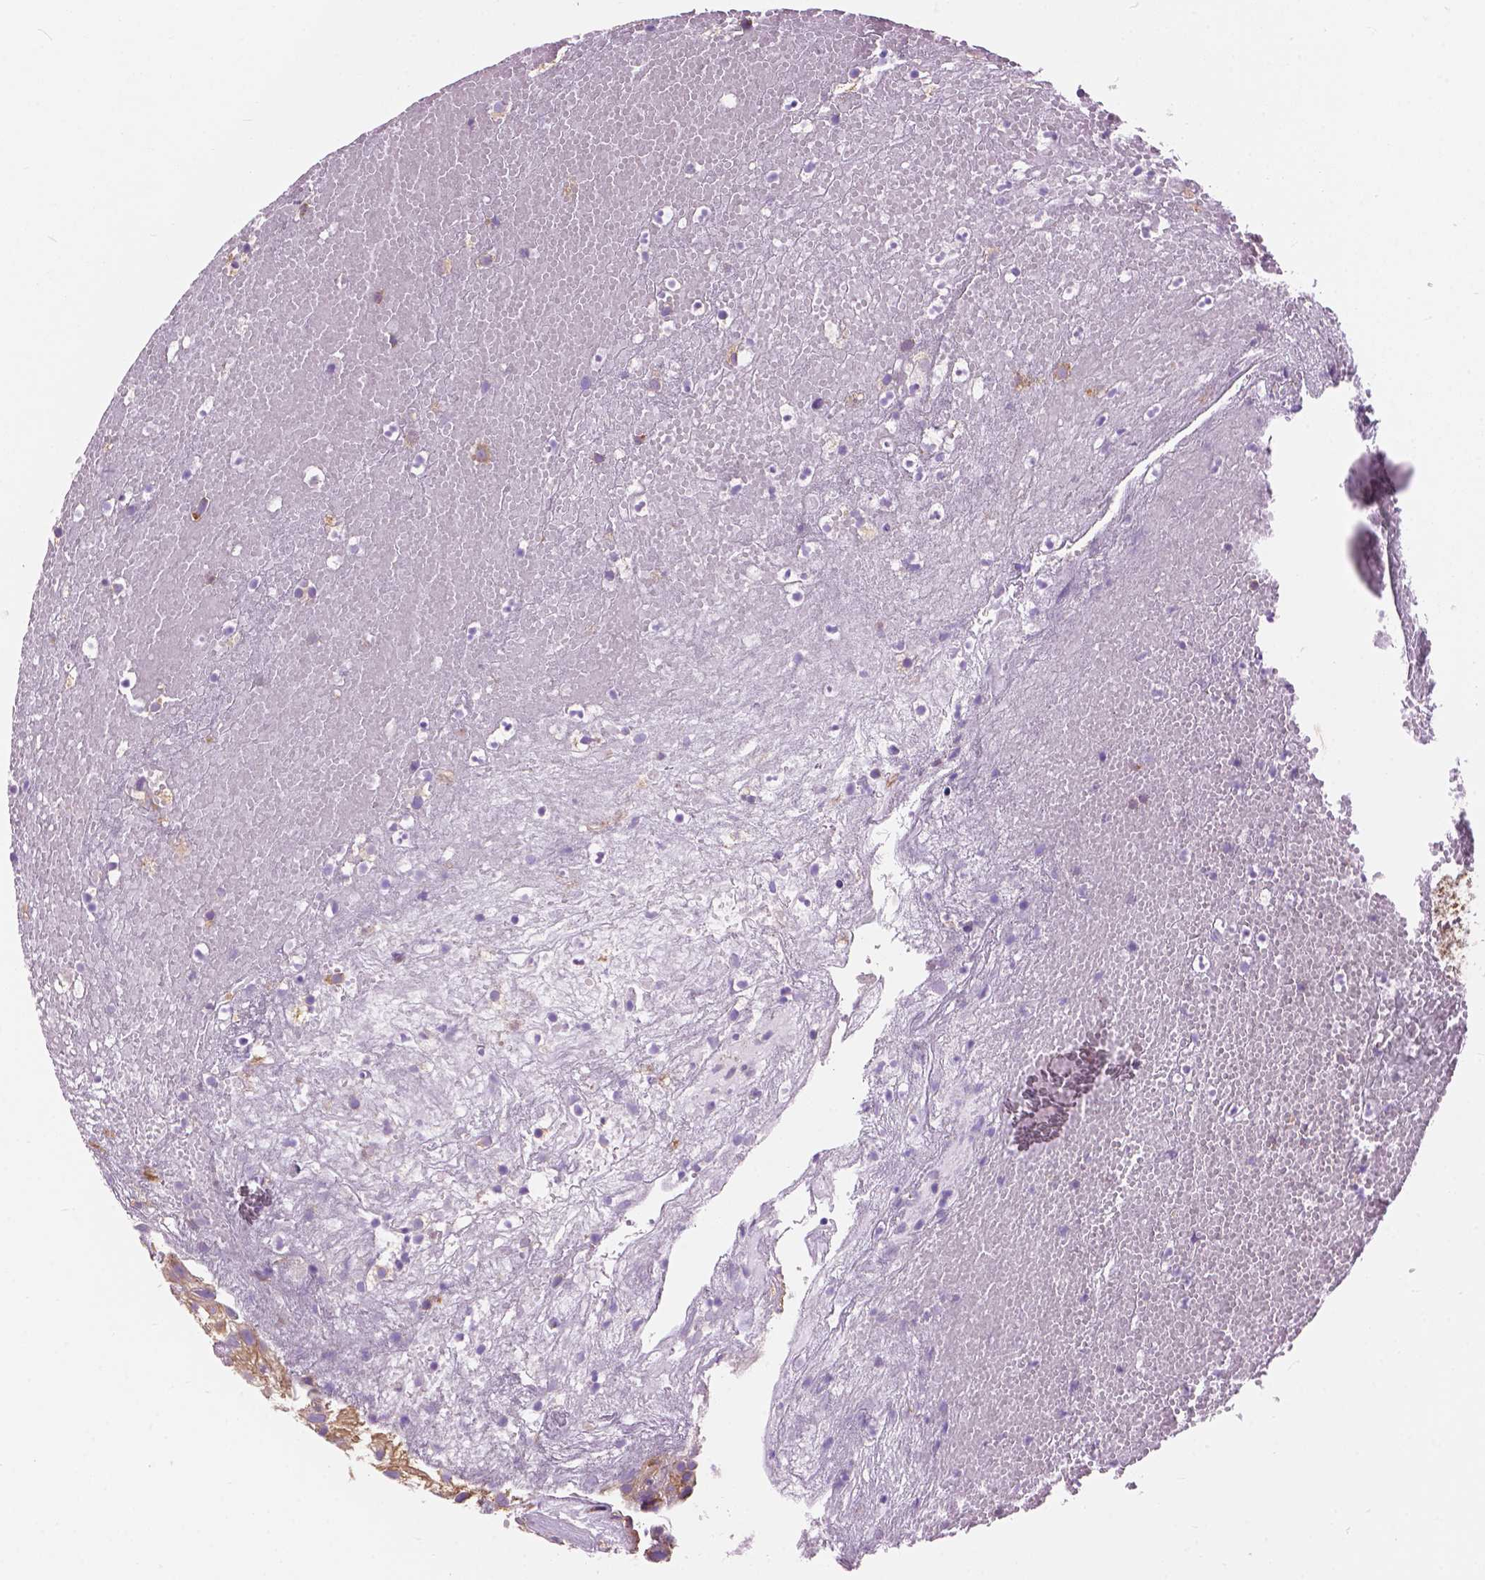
{"staining": {"intensity": "moderate", "quantity": ">75%", "location": "cytoplasmic/membranous"}, "tissue": "urothelial cancer", "cell_type": "Tumor cells", "image_type": "cancer", "snomed": [{"axis": "morphology", "description": "Urothelial carcinoma, High grade"}, {"axis": "topography", "description": "Urinary bladder"}], "caption": "Approximately >75% of tumor cells in urothelial cancer reveal moderate cytoplasmic/membranous protein expression as visualized by brown immunohistochemical staining.", "gene": "RPL37A", "patient": {"sex": "male", "age": 56}}